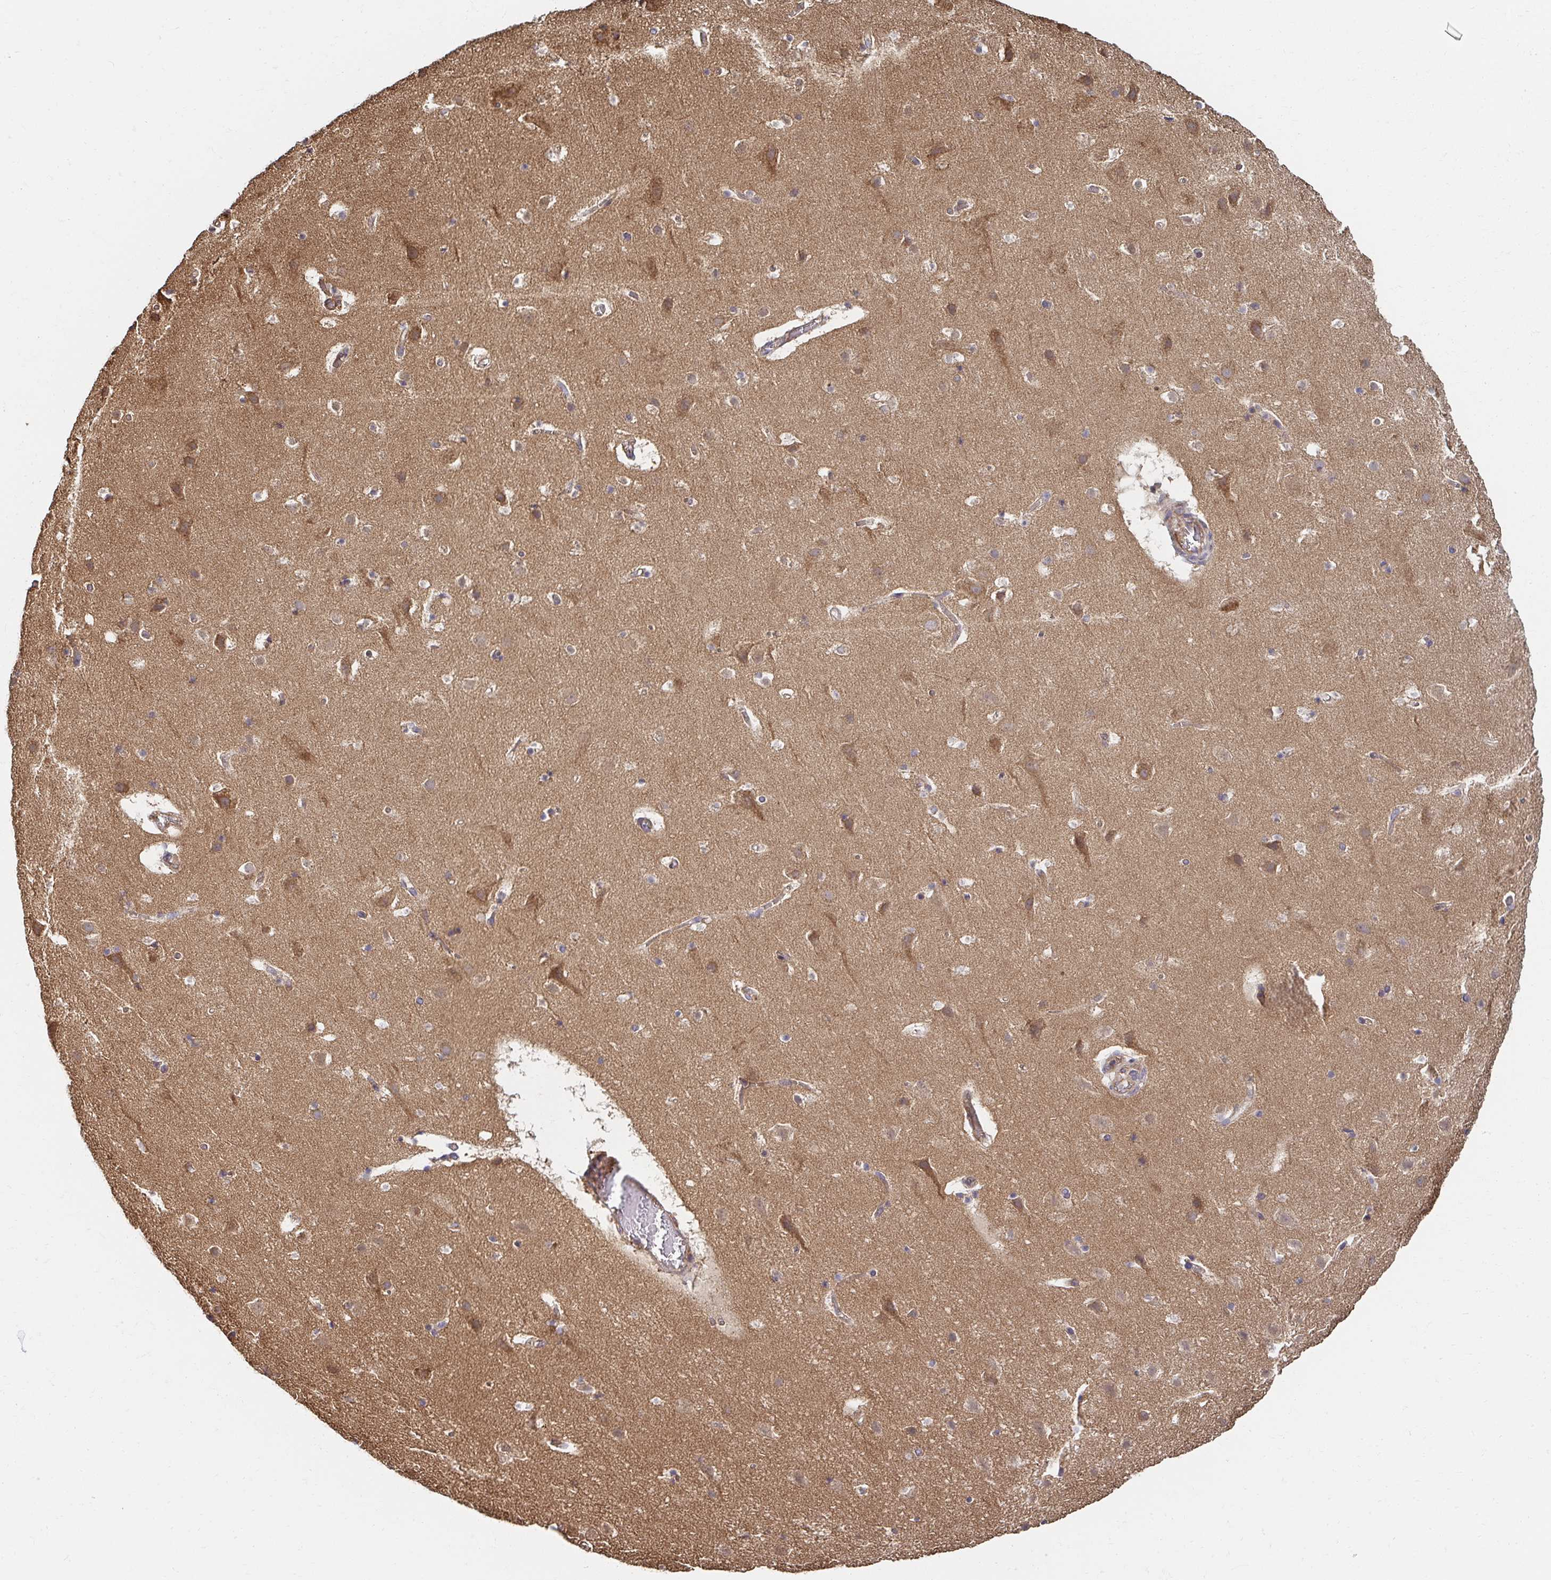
{"staining": {"intensity": "weak", "quantity": "25%-75%", "location": "cytoplasmic/membranous"}, "tissue": "cerebral cortex", "cell_type": "Endothelial cells", "image_type": "normal", "snomed": [{"axis": "morphology", "description": "Normal tissue, NOS"}, {"axis": "topography", "description": "Cerebral cortex"}], "caption": "The histopathology image demonstrates a brown stain indicating the presence of a protein in the cytoplasmic/membranous of endothelial cells in cerebral cortex. (DAB IHC with brightfield microscopy, high magnification).", "gene": "APBB1", "patient": {"sex": "female", "age": 42}}